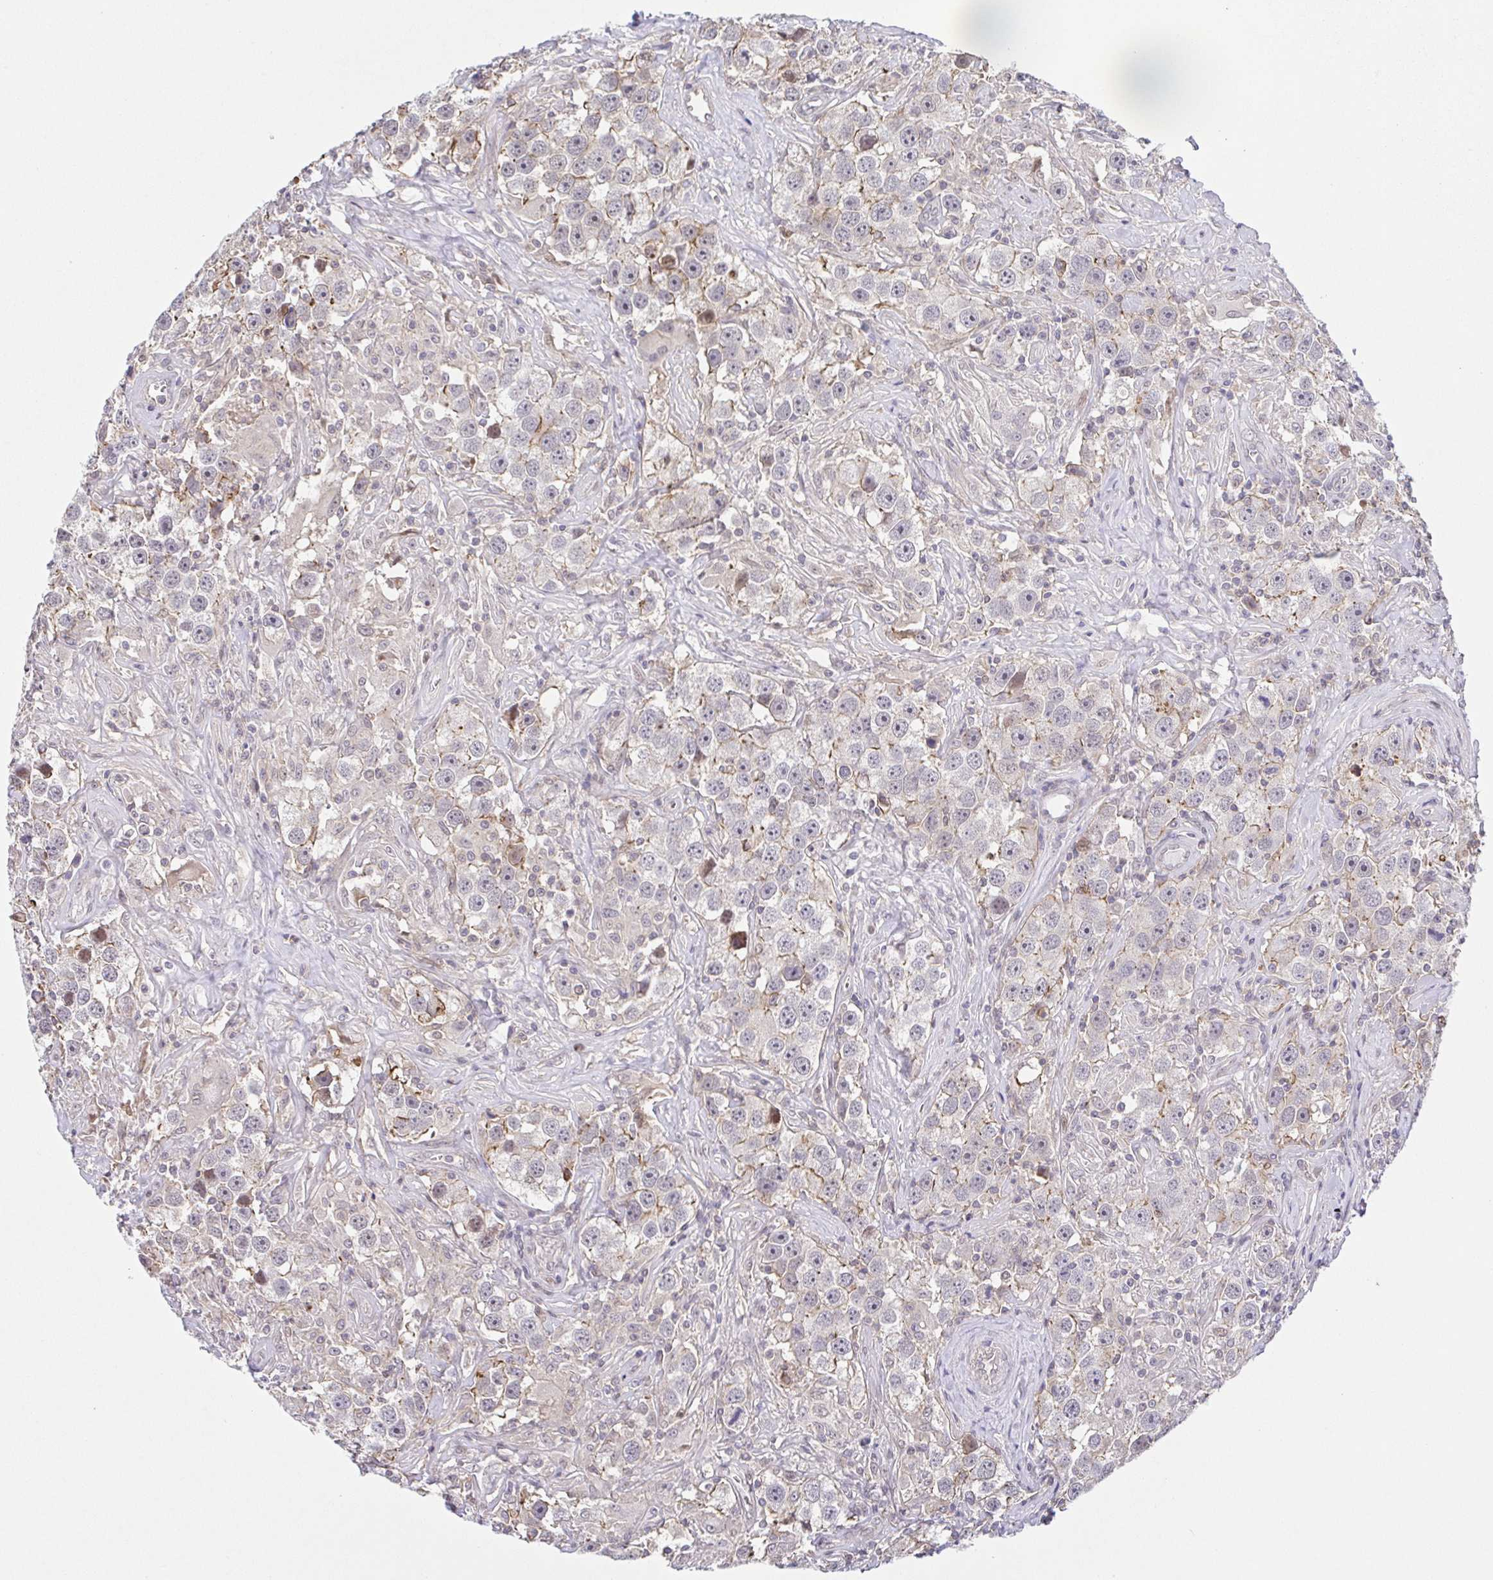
{"staining": {"intensity": "negative", "quantity": "none", "location": "none"}, "tissue": "testis cancer", "cell_type": "Tumor cells", "image_type": "cancer", "snomed": [{"axis": "morphology", "description": "Seminoma, NOS"}, {"axis": "topography", "description": "Testis"}], "caption": "This histopathology image is of seminoma (testis) stained with immunohistochemistry (IHC) to label a protein in brown with the nuclei are counter-stained blue. There is no staining in tumor cells. (DAB (3,3'-diaminobenzidine) immunohistochemistry, high magnification).", "gene": "PREPL", "patient": {"sex": "male", "age": 49}}